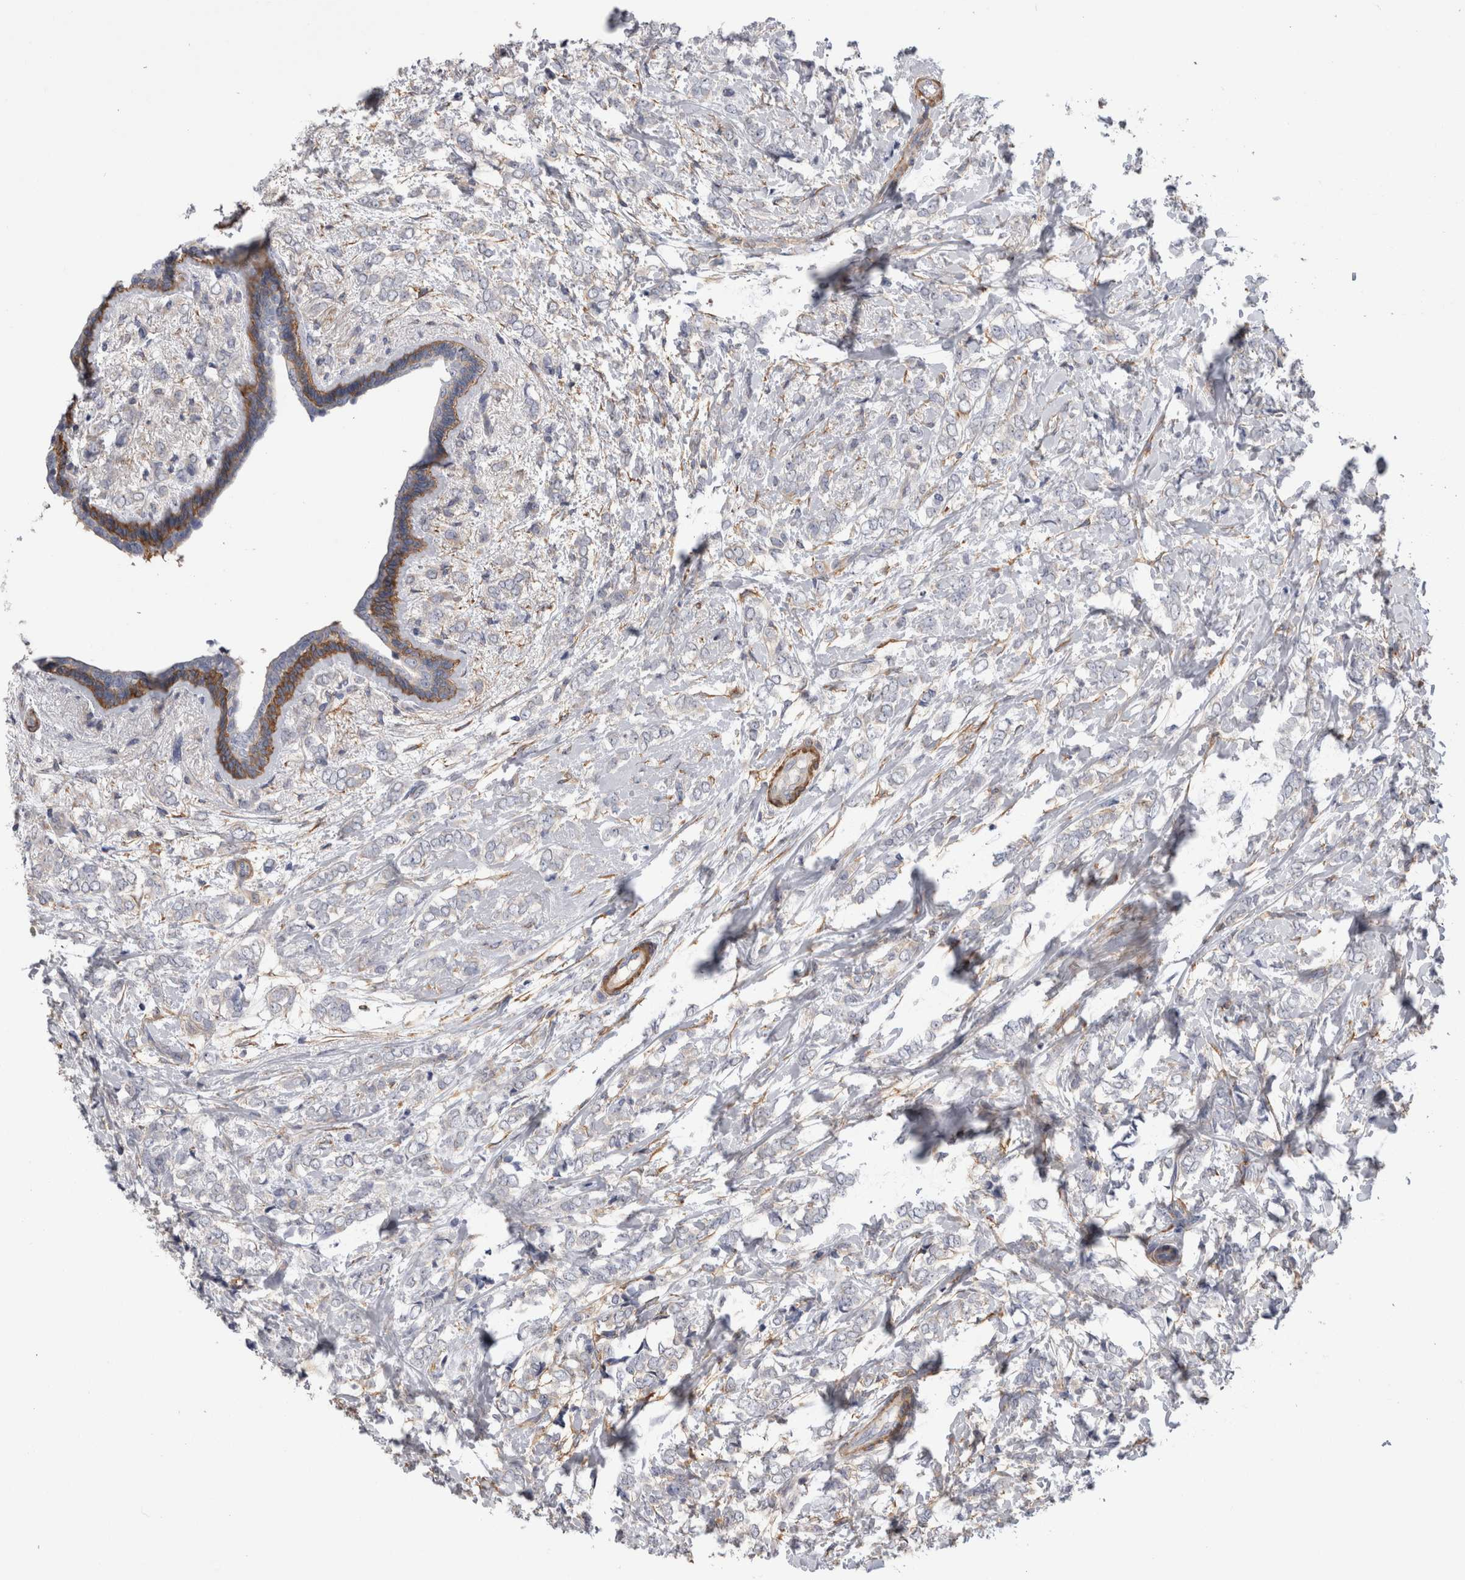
{"staining": {"intensity": "negative", "quantity": "none", "location": "none"}, "tissue": "breast cancer", "cell_type": "Tumor cells", "image_type": "cancer", "snomed": [{"axis": "morphology", "description": "Normal tissue, NOS"}, {"axis": "morphology", "description": "Lobular carcinoma"}, {"axis": "topography", "description": "Breast"}], "caption": "Tumor cells are negative for protein expression in human breast cancer.", "gene": "EPRS1", "patient": {"sex": "female", "age": 47}}